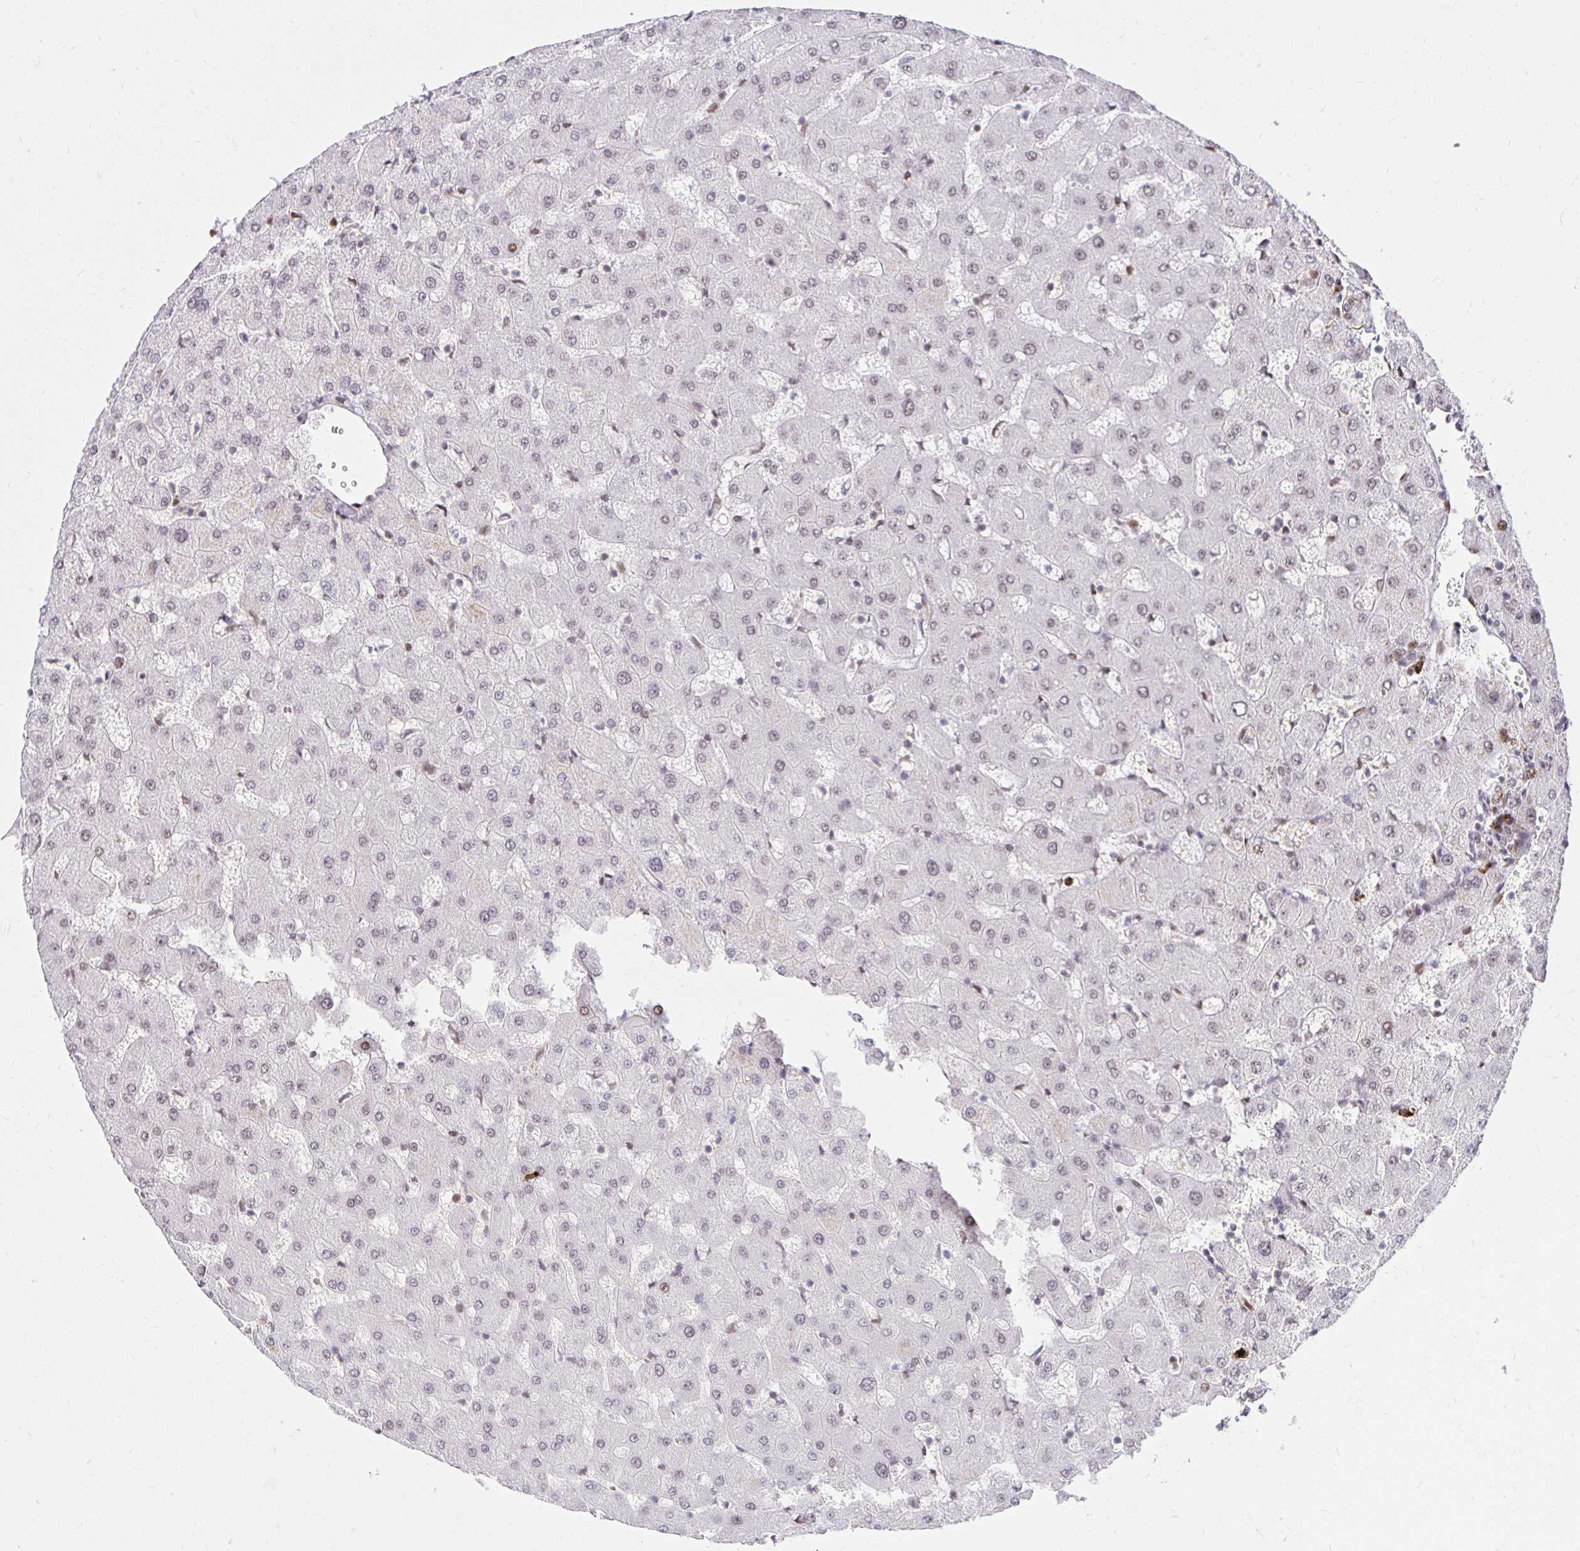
{"staining": {"intensity": "moderate", "quantity": ">75%", "location": "nuclear"}, "tissue": "liver", "cell_type": "Cholangiocytes", "image_type": "normal", "snomed": [{"axis": "morphology", "description": "Normal tissue, NOS"}, {"axis": "topography", "description": "Liver"}], "caption": "Liver stained with a brown dye exhibits moderate nuclear positive staining in about >75% of cholangiocytes.", "gene": "ZNF579", "patient": {"sex": "female", "age": 63}}